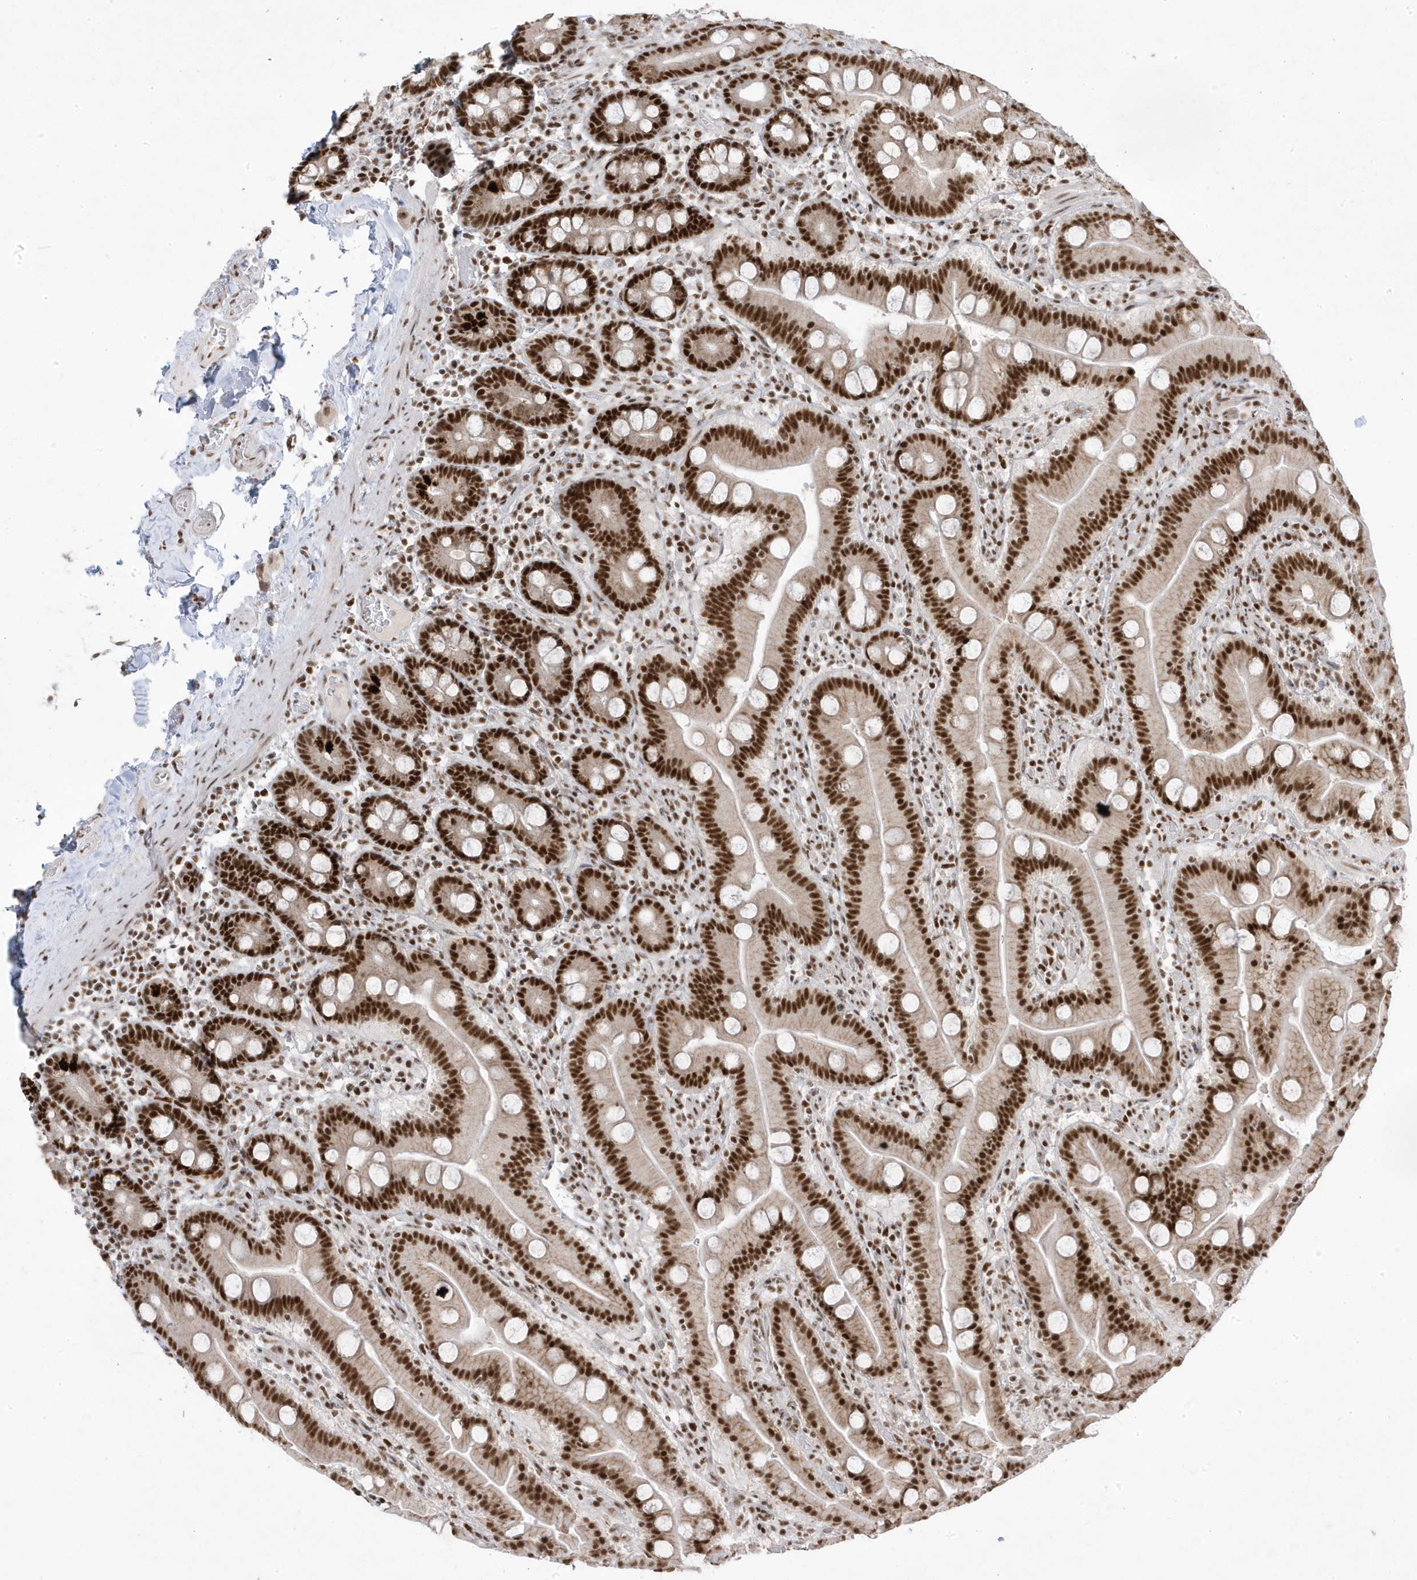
{"staining": {"intensity": "strong", "quantity": ">75%", "location": "nuclear"}, "tissue": "duodenum", "cell_type": "Glandular cells", "image_type": "normal", "snomed": [{"axis": "morphology", "description": "Normal tissue, NOS"}, {"axis": "topography", "description": "Duodenum"}], "caption": "High-magnification brightfield microscopy of benign duodenum stained with DAB (brown) and counterstained with hematoxylin (blue). glandular cells exhibit strong nuclear staining is identified in about>75% of cells. Nuclei are stained in blue.", "gene": "MTREX", "patient": {"sex": "male", "age": 55}}